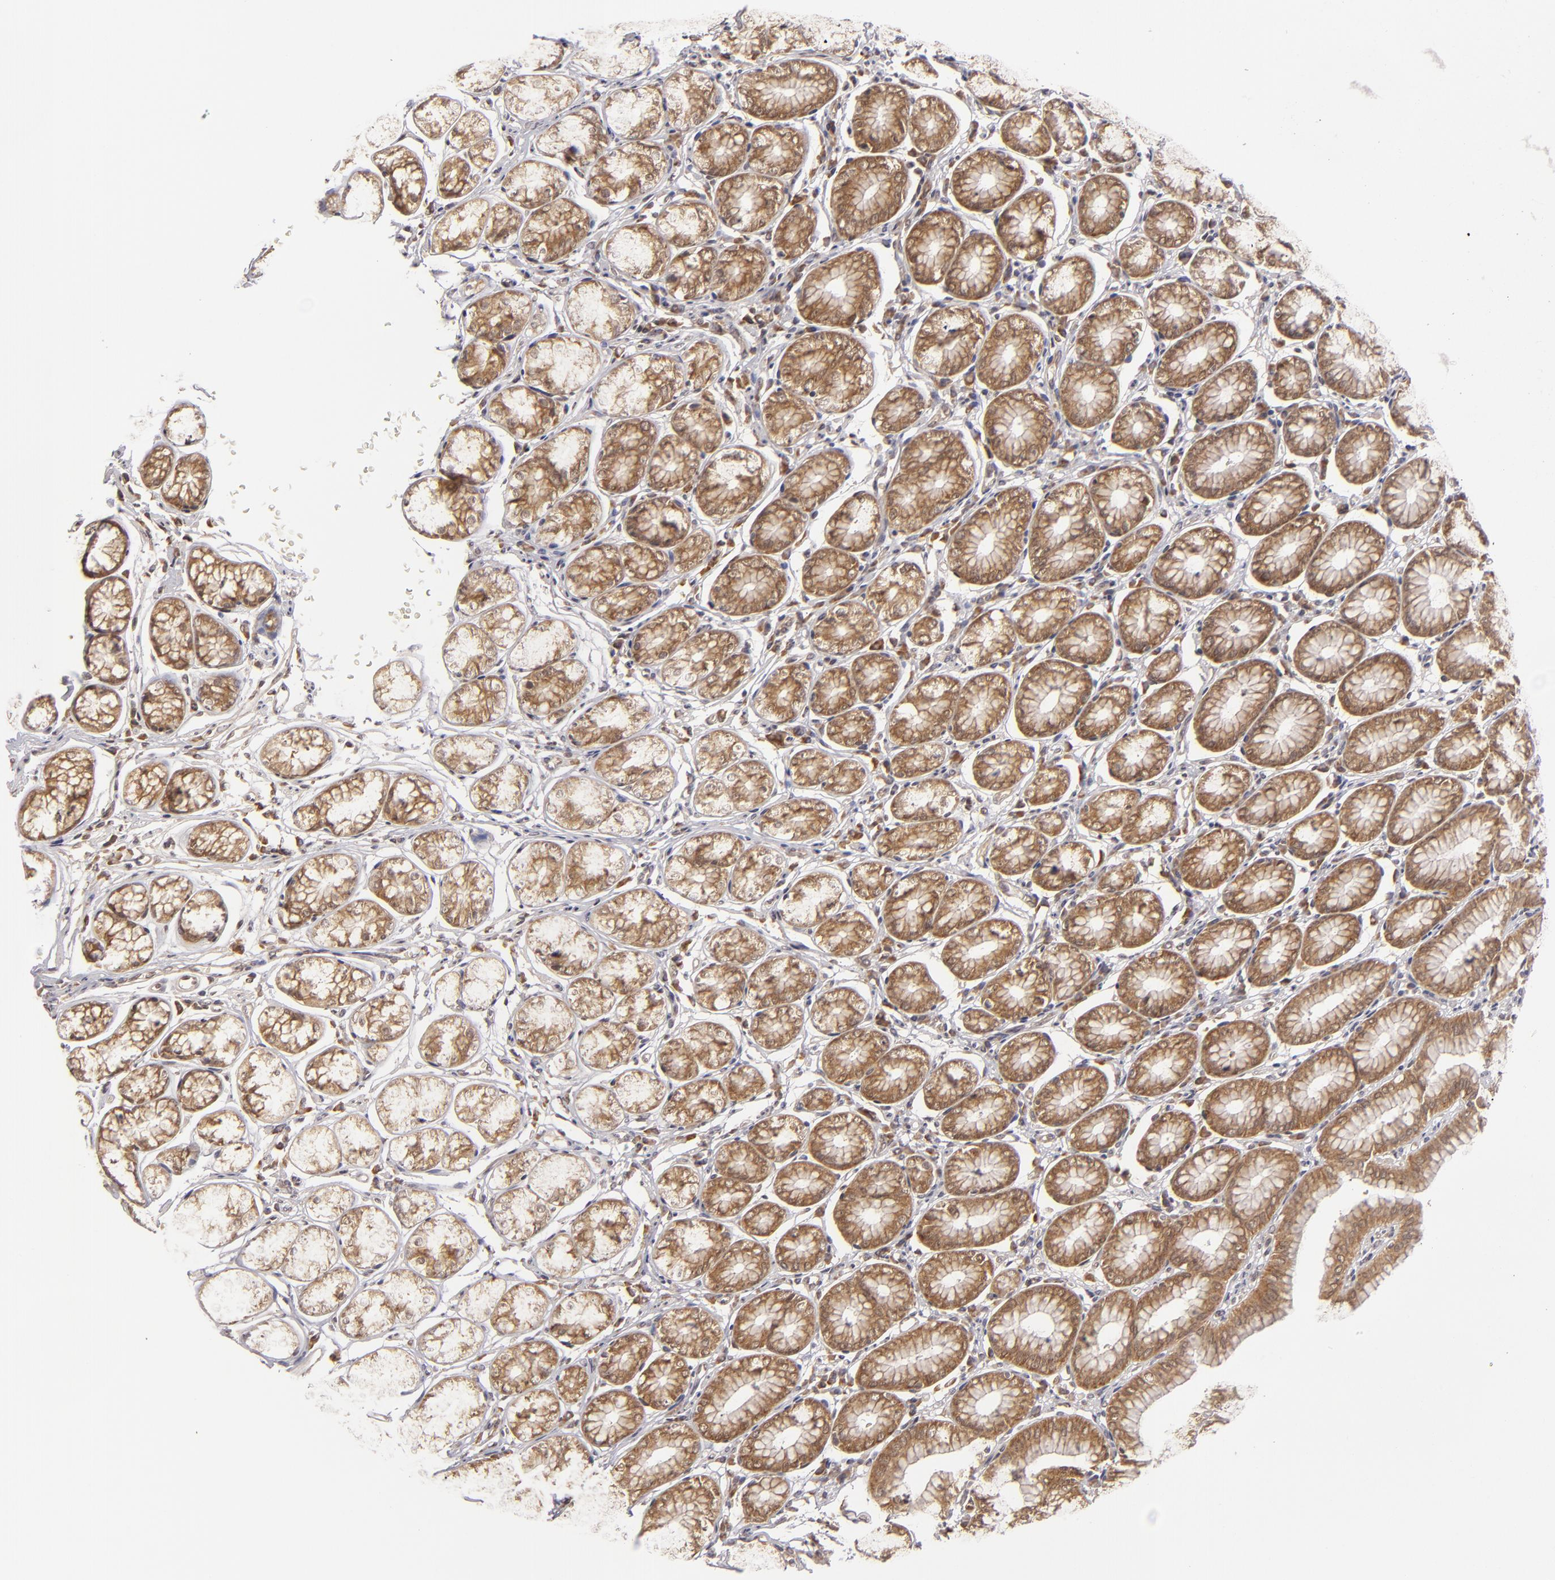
{"staining": {"intensity": "moderate", "quantity": ">75%", "location": "cytoplasmic/membranous"}, "tissue": "stomach", "cell_type": "Glandular cells", "image_type": "normal", "snomed": [{"axis": "morphology", "description": "Normal tissue, NOS"}, {"axis": "topography", "description": "Stomach"}], "caption": "The histopathology image shows staining of unremarkable stomach, revealing moderate cytoplasmic/membranous protein expression (brown color) within glandular cells.", "gene": "MAPK3", "patient": {"sex": "male", "age": 42}}